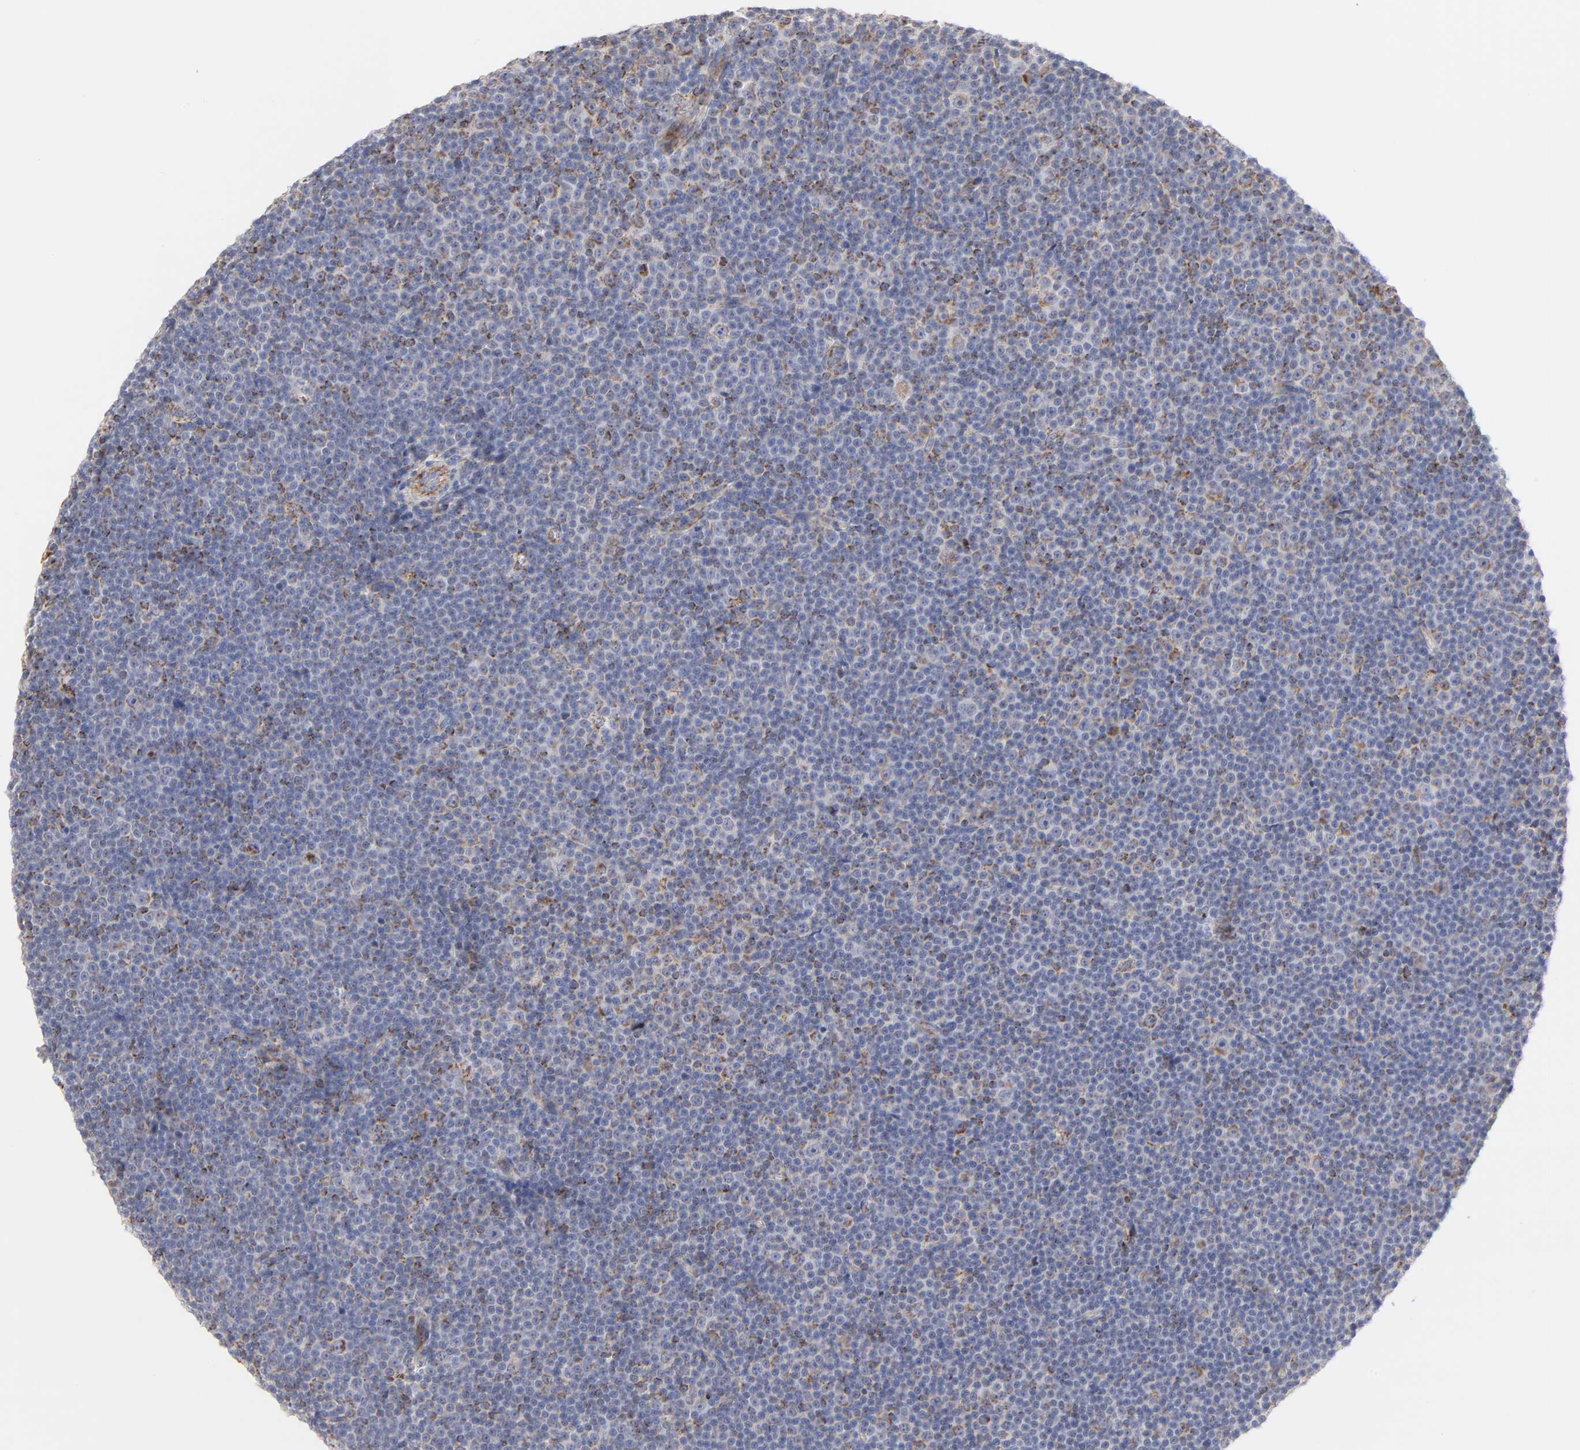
{"staining": {"intensity": "moderate", "quantity": "<25%", "location": "cytoplasmic/membranous"}, "tissue": "lymphoma", "cell_type": "Tumor cells", "image_type": "cancer", "snomed": [{"axis": "morphology", "description": "Malignant lymphoma, non-Hodgkin's type, Low grade"}, {"axis": "topography", "description": "Lymph node"}], "caption": "Lymphoma stained for a protein demonstrates moderate cytoplasmic/membranous positivity in tumor cells. (brown staining indicates protein expression, while blue staining denotes nuclei).", "gene": "ASB3", "patient": {"sex": "female", "age": 67}}